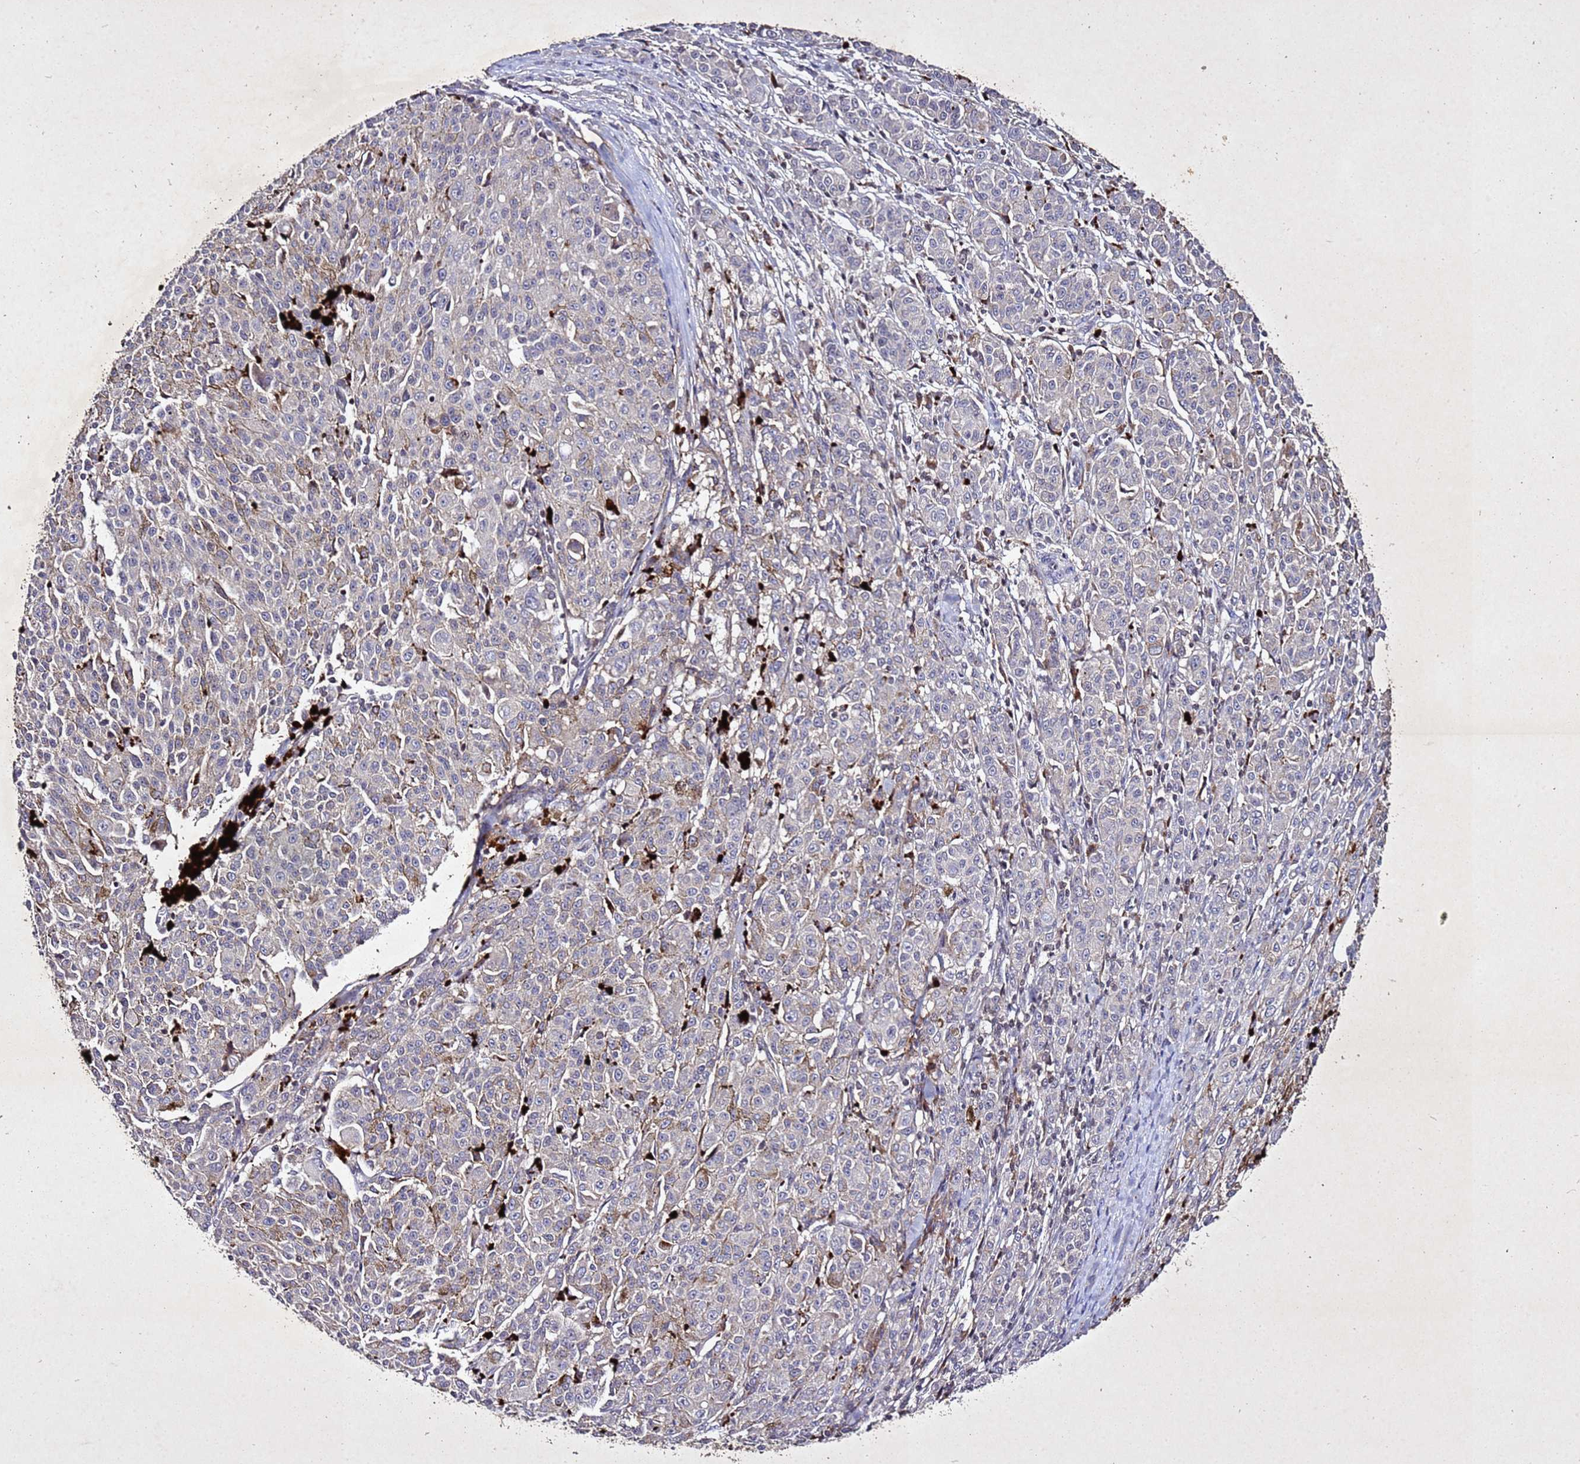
{"staining": {"intensity": "moderate", "quantity": "<25%", "location": "cytoplasmic/membranous"}, "tissue": "melanoma", "cell_type": "Tumor cells", "image_type": "cancer", "snomed": [{"axis": "morphology", "description": "Malignant melanoma, NOS"}, {"axis": "topography", "description": "Skin"}], "caption": "This is a photomicrograph of immunohistochemistry staining of malignant melanoma, which shows moderate positivity in the cytoplasmic/membranous of tumor cells.", "gene": "SV2B", "patient": {"sex": "female", "age": 52}}